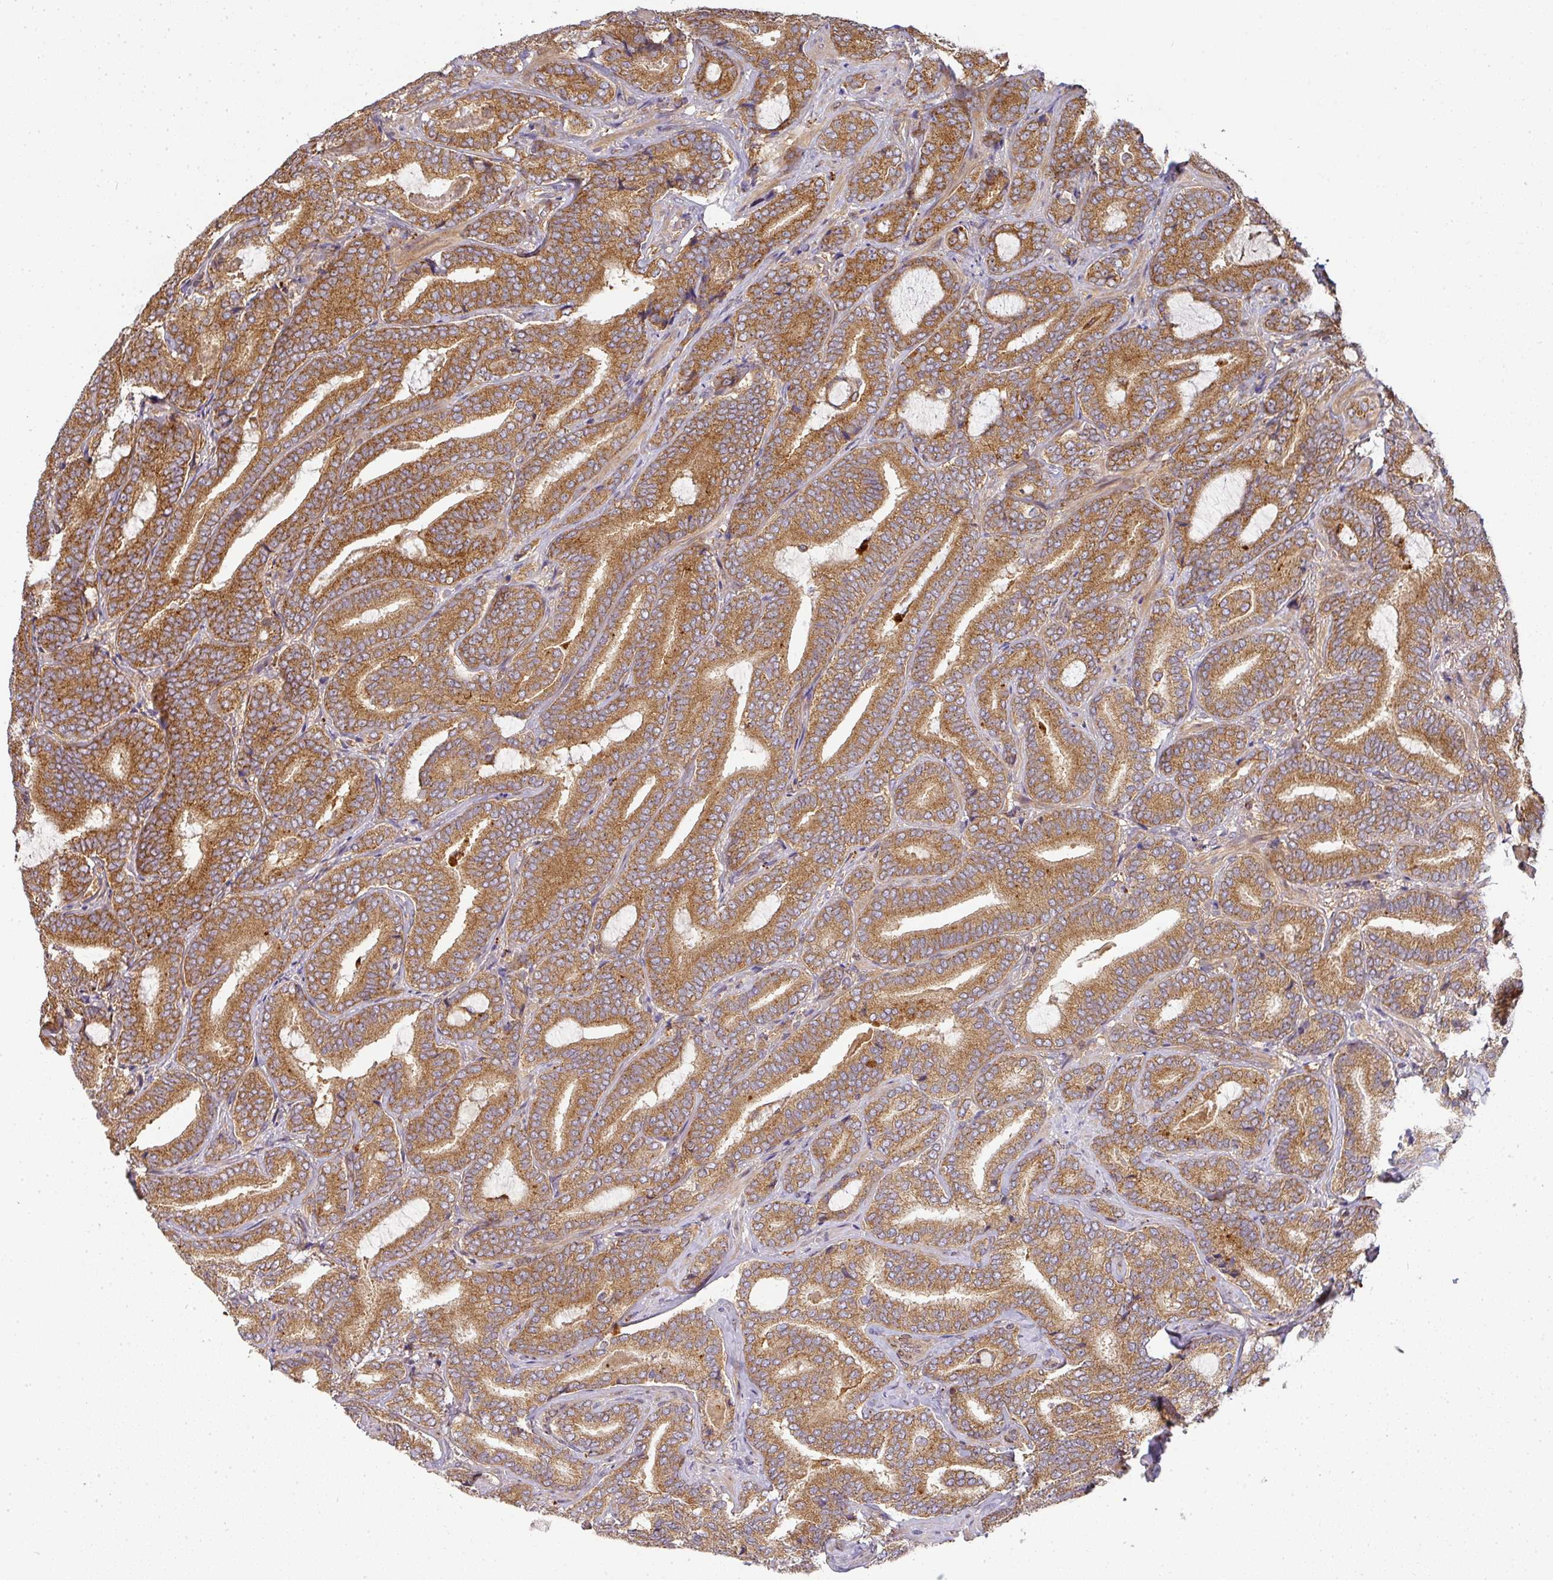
{"staining": {"intensity": "moderate", "quantity": ">75%", "location": "cytoplasmic/membranous"}, "tissue": "prostate cancer", "cell_type": "Tumor cells", "image_type": "cancer", "snomed": [{"axis": "morphology", "description": "Adenocarcinoma, Low grade"}, {"axis": "topography", "description": "Prostate and seminal vesicle, NOS"}], "caption": "An IHC image of tumor tissue is shown. Protein staining in brown labels moderate cytoplasmic/membranous positivity in adenocarcinoma (low-grade) (prostate) within tumor cells.", "gene": "MALSU1", "patient": {"sex": "male", "age": 61}}